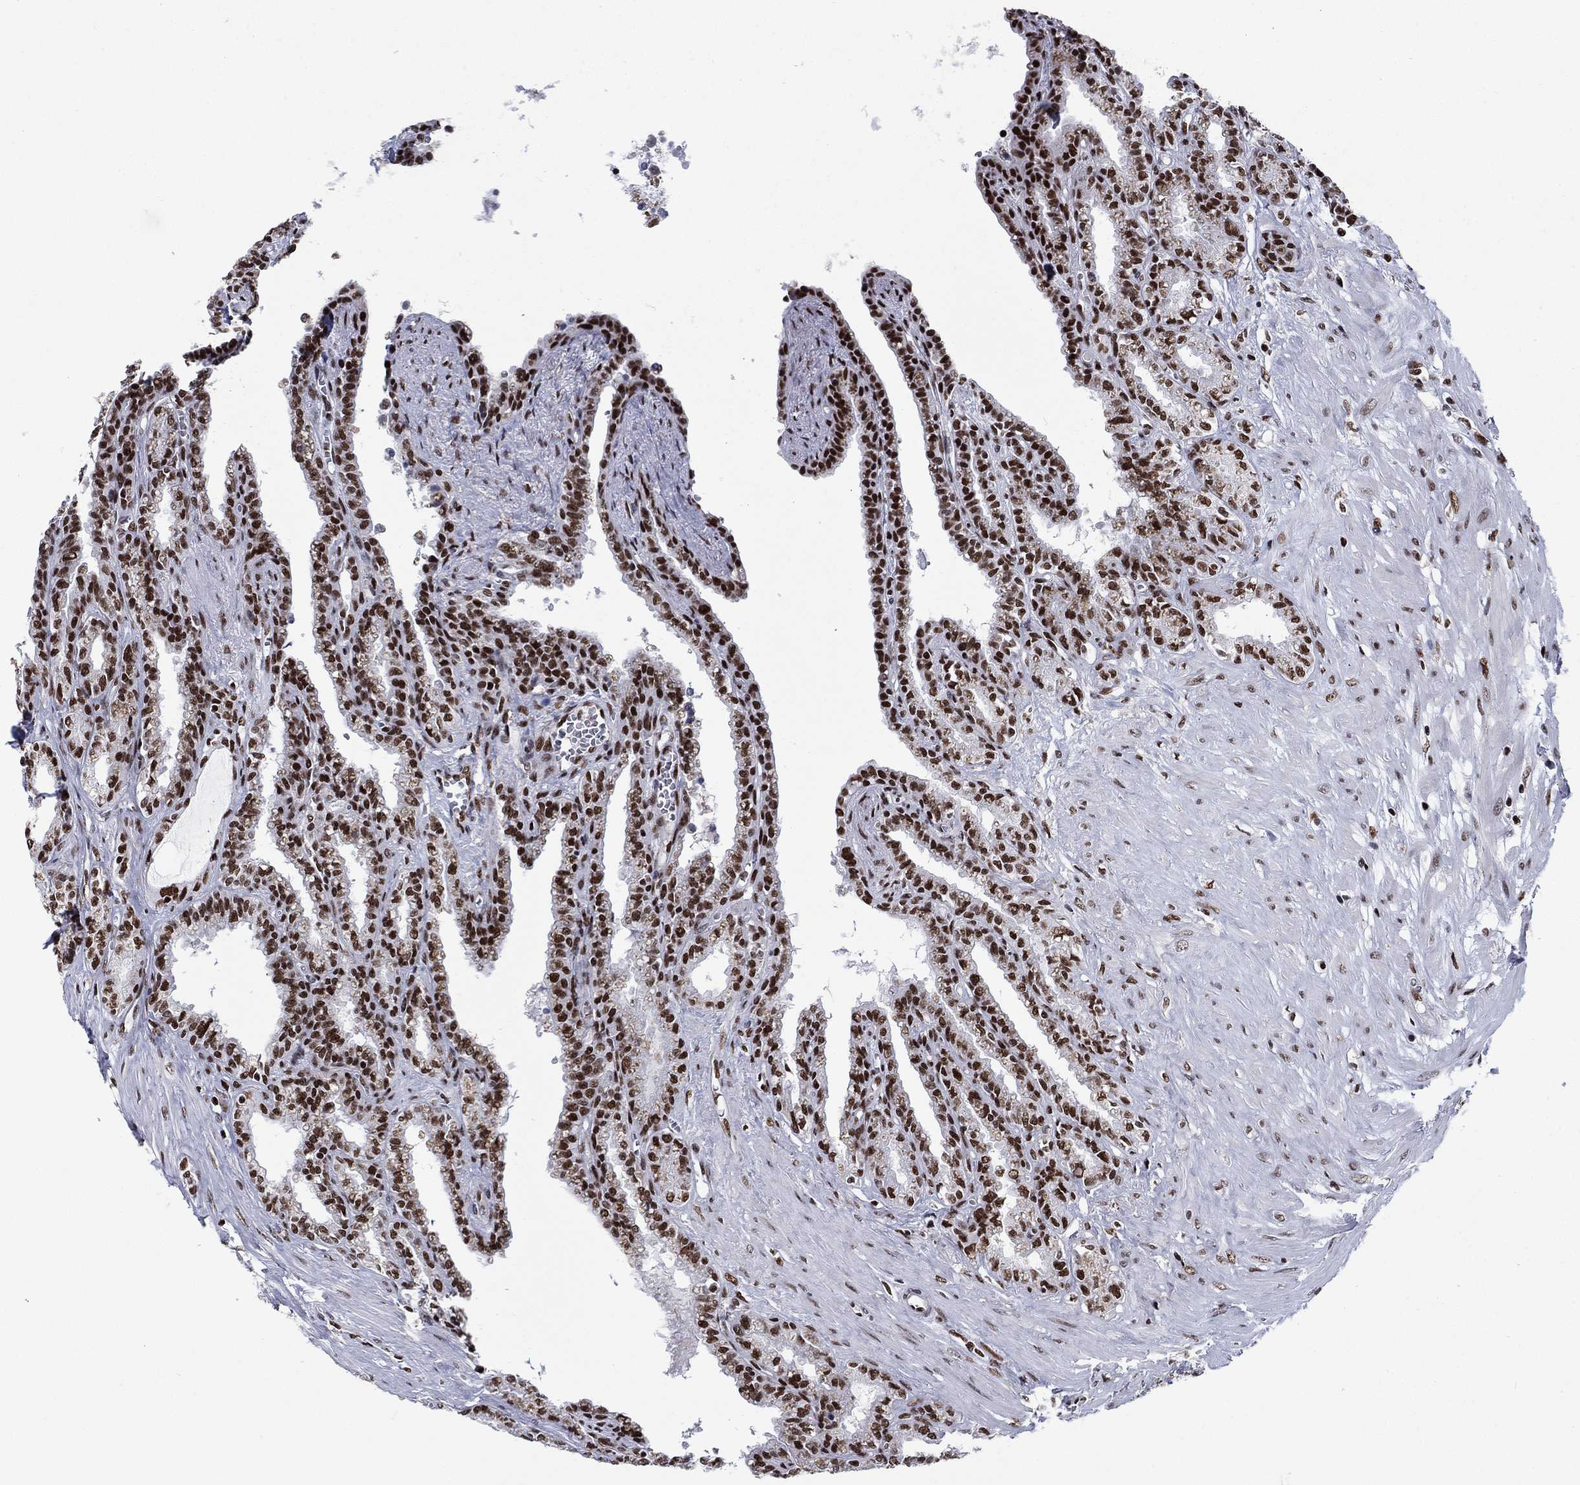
{"staining": {"intensity": "strong", "quantity": ">75%", "location": "nuclear"}, "tissue": "seminal vesicle", "cell_type": "Glandular cells", "image_type": "normal", "snomed": [{"axis": "morphology", "description": "Normal tissue, NOS"}, {"axis": "morphology", "description": "Urothelial carcinoma, NOS"}, {"axis": "topography", "description": "Urinary bladder"}, {"axis": "topography", "description": "Seminal veicle"}], "caption": "A high-resolution image shows immunohistochemistry (IHC) staining of unremarkable seminal vesicle, which shows strong nuclear positivity in approximately >75% of glandular cells. (brown staining indicates protein expression, while blue staining denotes nuclei).", "gene": "RPRD1B", "patient": {"sex": "male", "age": 76}}